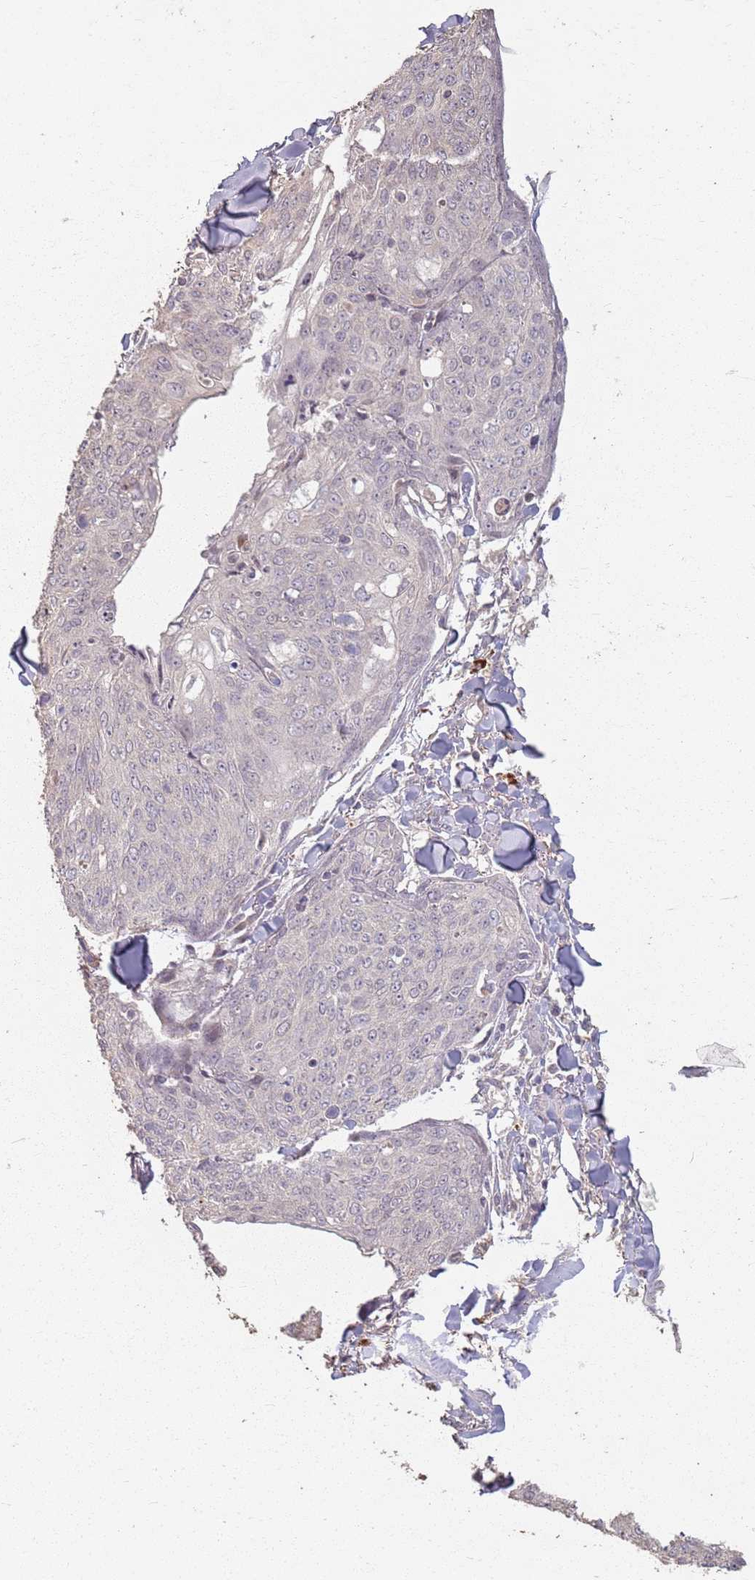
{"staining": {"intensity": "negative", "quantity": "none", "location": "none"}, "tissue": "skin cancer", "cell_type": "Tumor cells", "image_type": "cancer", "snomed": [{"axis": "morphology", "description": "Squamous cell carcinoma, NOS"}, {"axis": "topography", "description": "Skin"}, {"axis": "topography", "description": "Vulva"}], "caption": "High magnification brightfield microscopy of skin cancer (squamous cell carcinoma) stained with DAB (3,3'-diaminobenzidine) (brown) and counterstained with hematoxylin (blue): tumor cells show no significant positivity.", "gene": "CCDC168", "patient": {"sex": "female", "age": 85}}